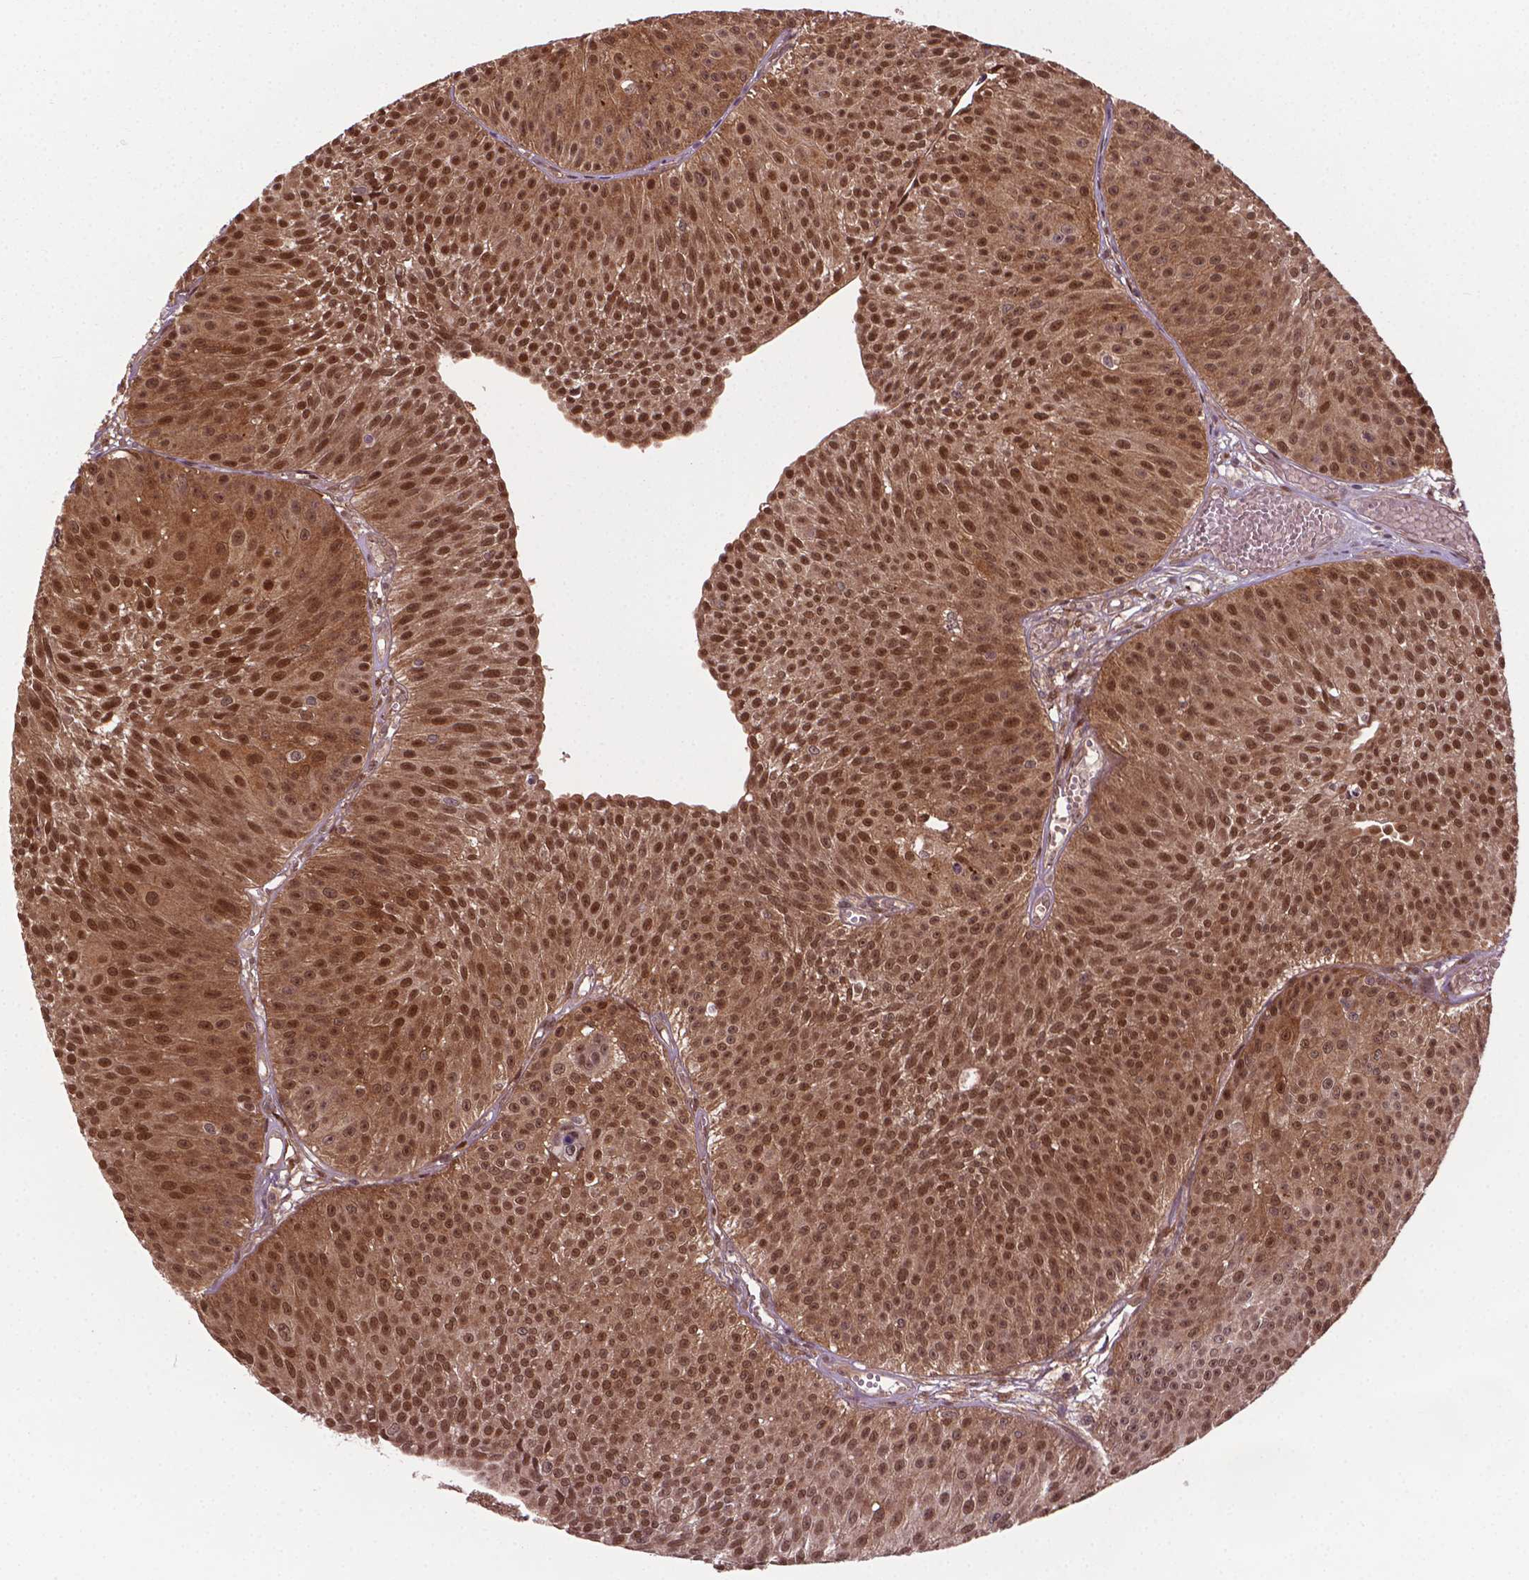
{"staining": {"intensity": "moderate", "quantity": ">75%", "location": "cytoplasmic/membranous,nuclear"}, "tissue": "urothelial cancer", "cell_type": "Tumor cells", "image_type": "cancer", "snomed": [{"axis": "morphology", "description": "Urothelial carcinoma, Low grade"}, {"axis": "topography", "description": "Urinary bladder"}], "caption": "Moderate cytoplasmic/membranous and nuclear expression for a protein is seen in approximately >75% of tumor cells of urothelial carcinoma (low-grade) using immunohistochemistry.", "gene": "PLIN3", "patient": {"sex": "male", "age": 63}}